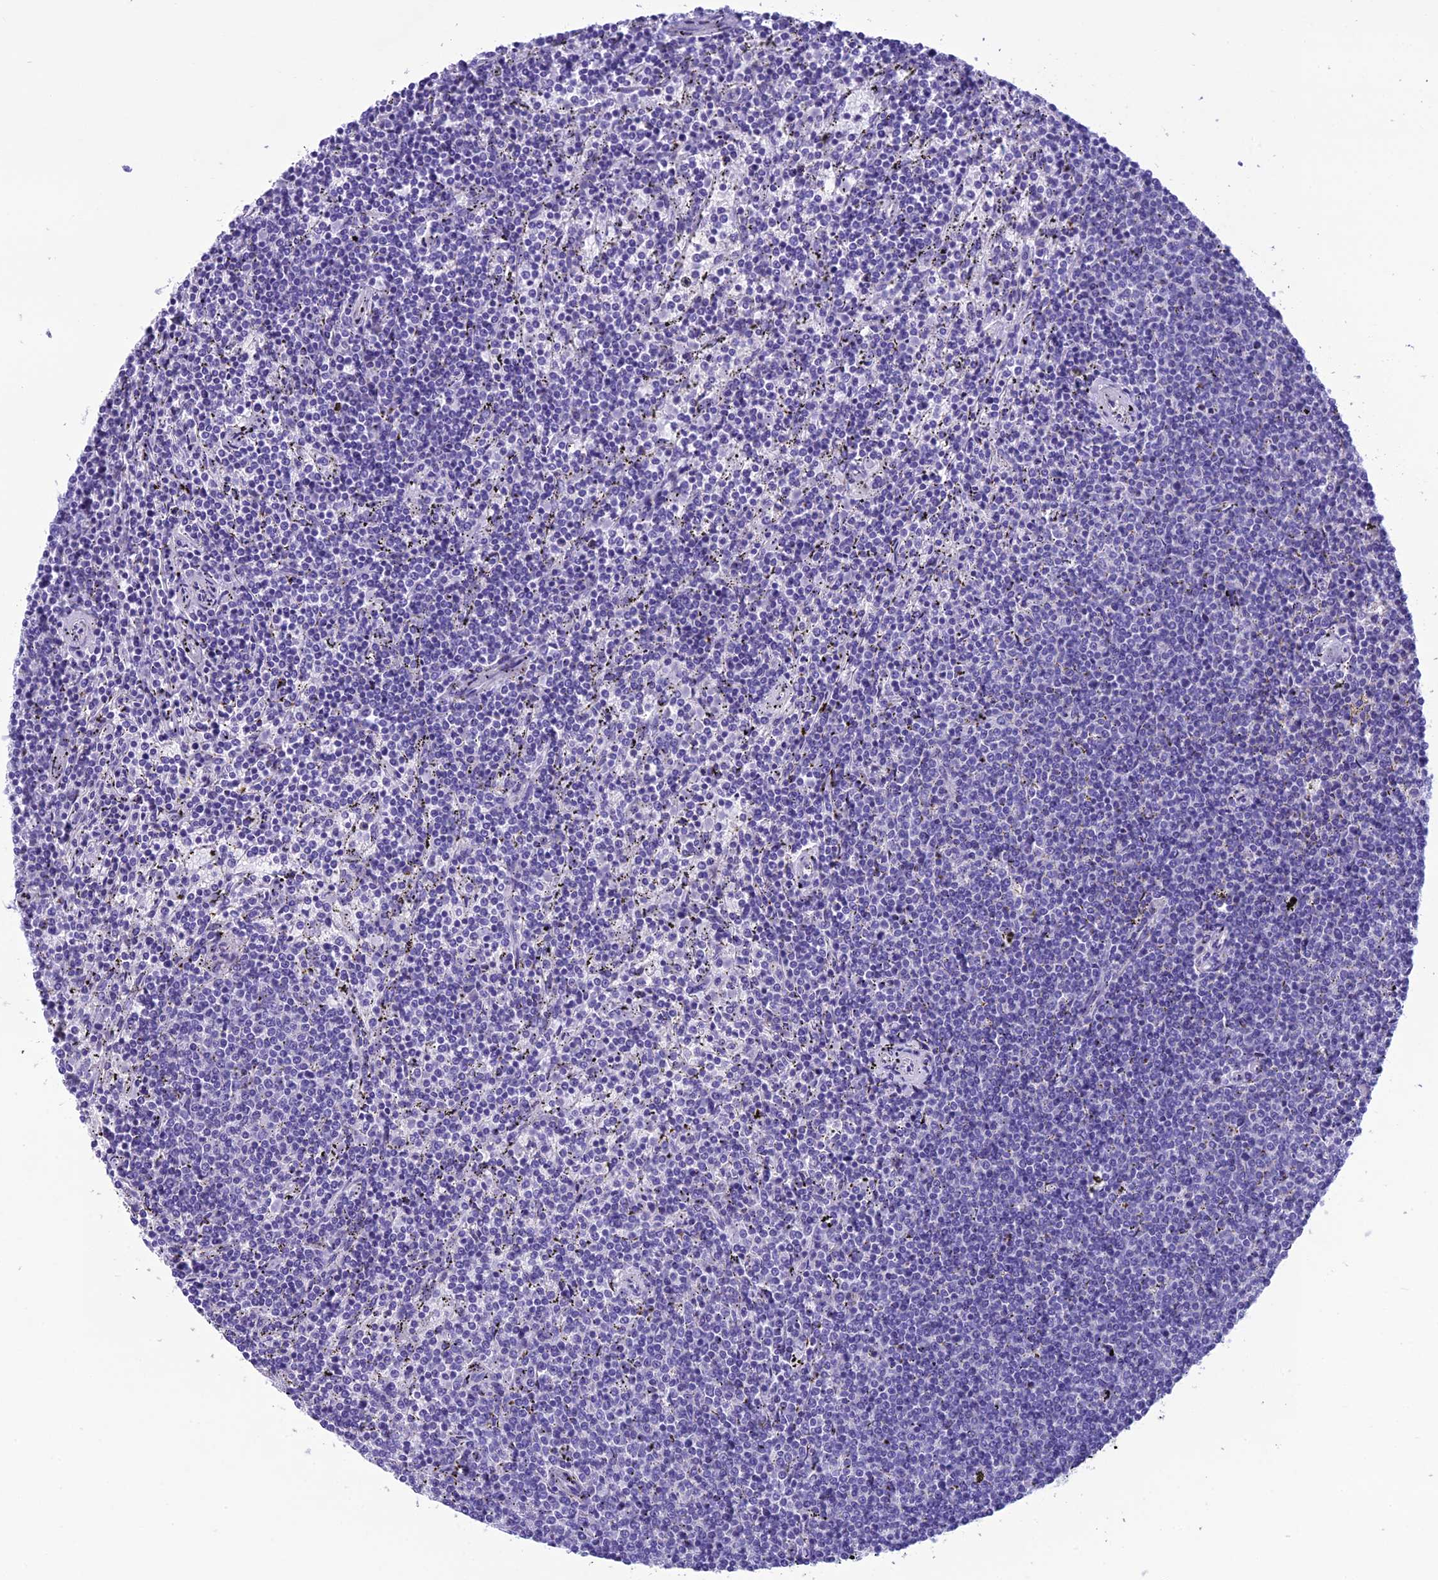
{"staining": {"intensity": "negative", "quantity": "none", "location": "none"}, "tissue": "lymphoma", "cell_type": "Tumor cells", "image_type": "cancer", "snomed": [{"axis": "morphology", "description": "Malignant lymphoma, non-Hodgkin's type, Low grade"}, {"axis": "topography", "description": "Spleen"}], "caption": "IHC photomicrograph of neoplastic tissue: low-grade malignant lymphoma, non-Hodgkin's type stained with DAB (3,3'-diaminobenzidine) reveals no significant protein positivity in tumor cells.", "gene": "TRAM1L1", "patient": {"sex": "female", "age": 50}}